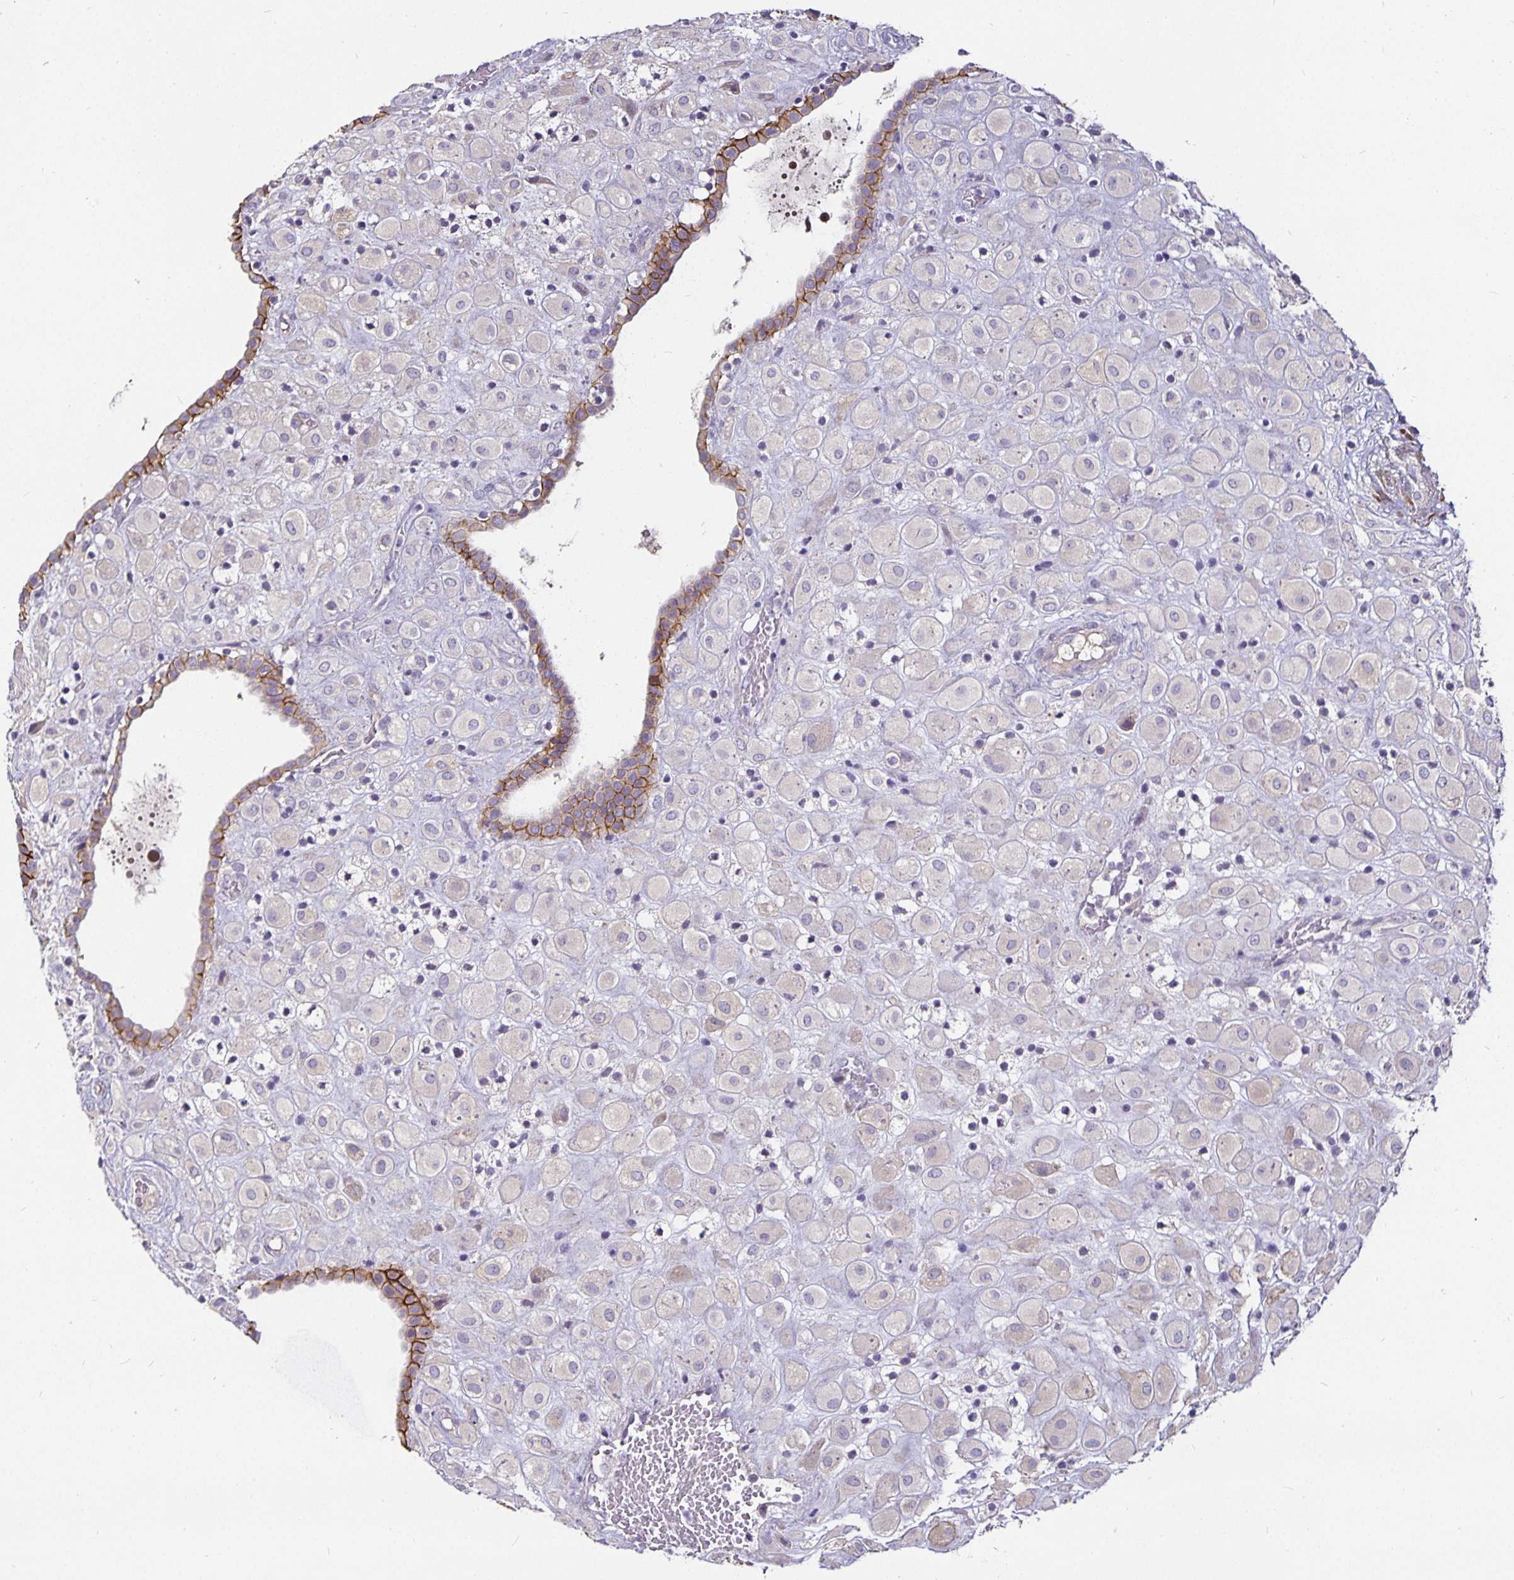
{"staining": {"intensity": "negative", "quantity": "none", "location": "none"}, "tissue": "placenta", "cell_type": "Decidual cells", "image_type": "normal", "snomed": [{"axis": "morphology", "description": "Normal tissue, NOS"}, {"axis": "topography", "description": "Placenta"}], "caption": "A histopathology image of placenta stained for a protein reveals no brown staining in decidual cells. (Immunohistochemistry (ihc), brightfield microscopy, high magnification).", "gene": "CA12", "patient": {"sex": "female", "age": 24}}